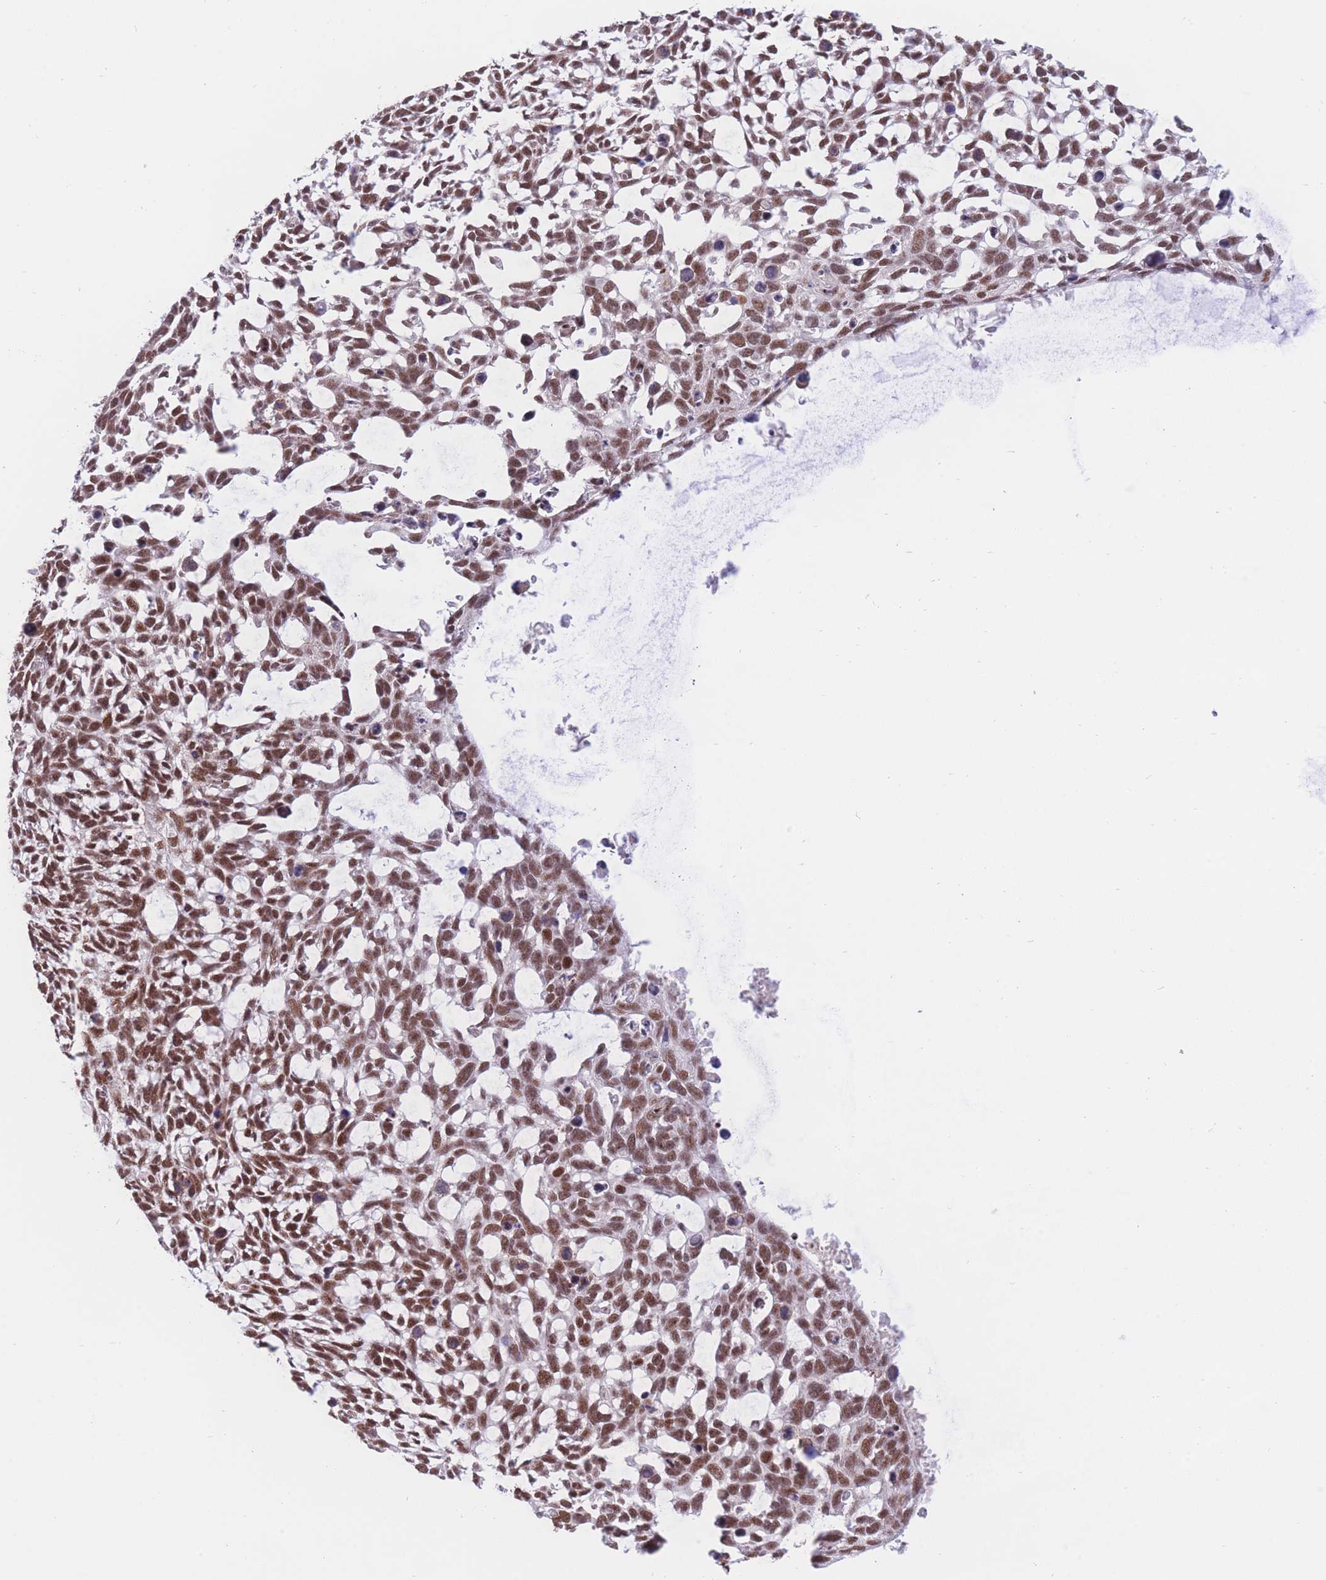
{"staining": {"intensity": "moderate", "quantity": ">75%", "location": "nuclear"}, "tissue": "skin cancer", "cell_type": "Tumor cells", "image_type": "cancer", "snomed": [{"axis": "morphology", "description": "Basal cell carcinoma"}, {"axis": "topography", "description": "Skin"}], "caption": "Moderate nuclear positivity for a protein is present in about >75% of tumor cells of basal cell carcinoma (skin) using immunohistochemistry (IHC).", "gene": "PCIF1", "patient": {"sex": "male", "age": 88}}